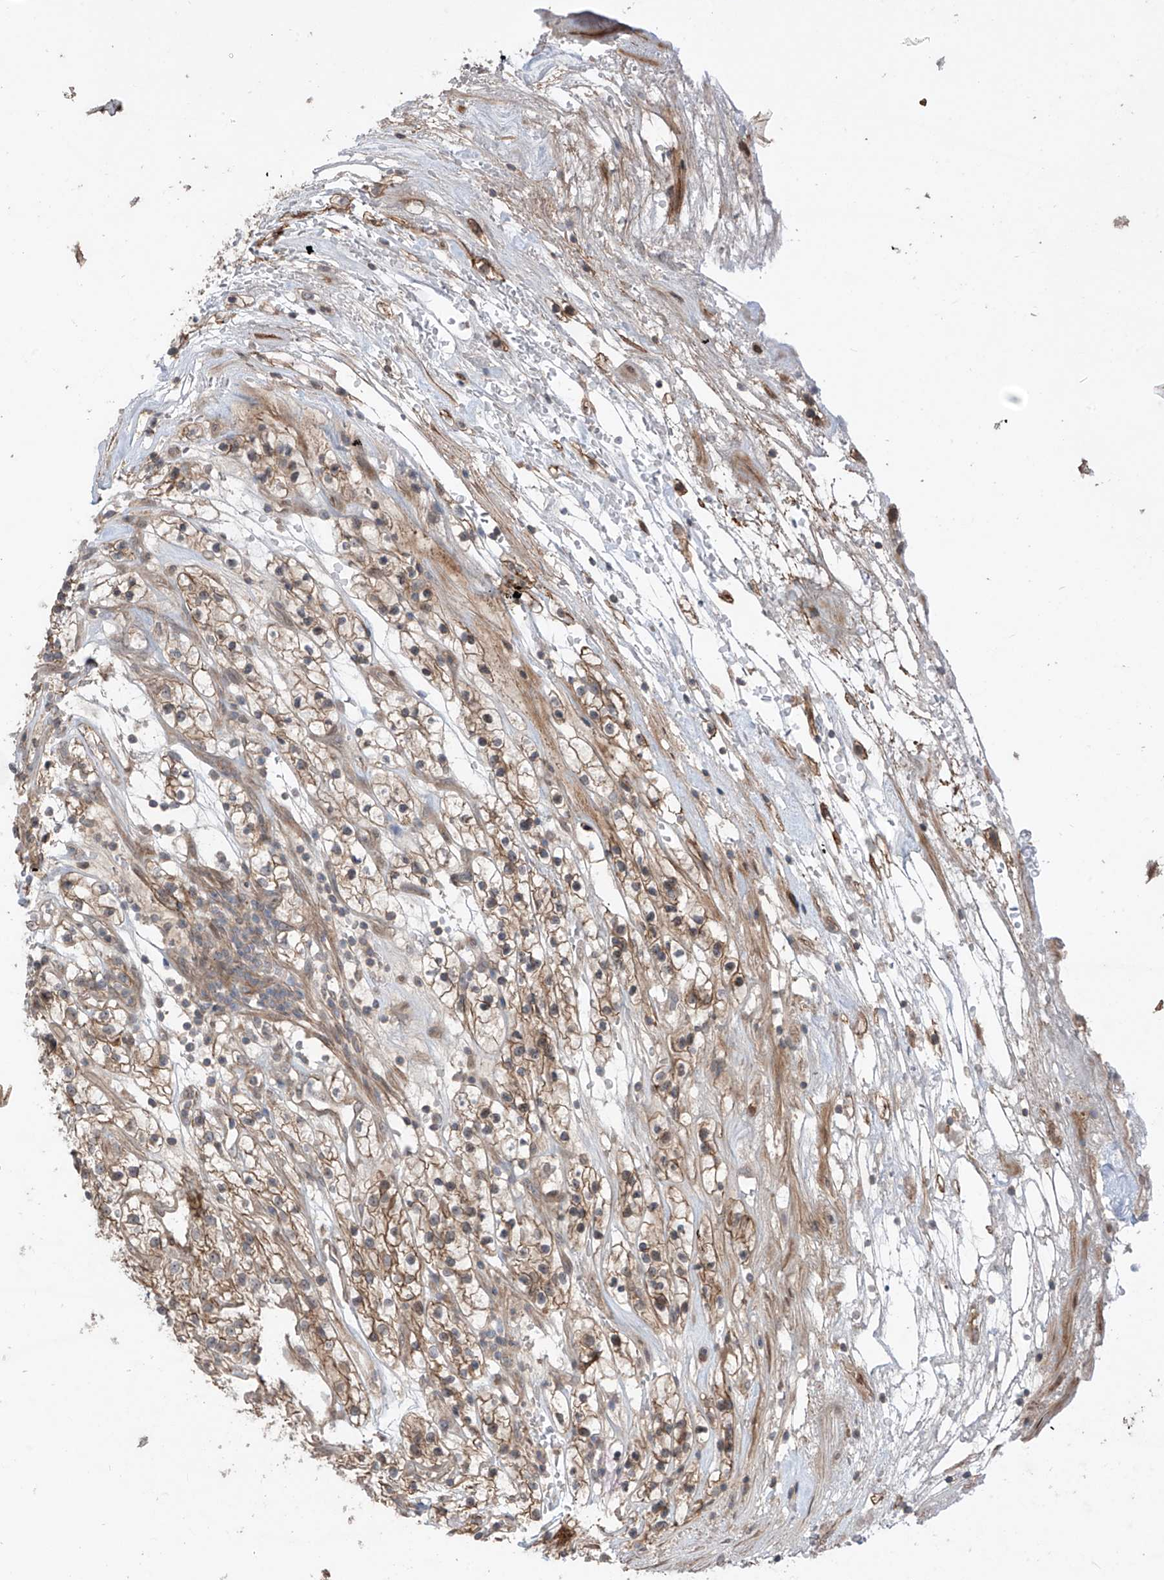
{"staining": {"intensity": "weak", "quantity": ">75%", "location": "cytoplasmic/membranous"}, "tissue": "renal cancer", "cell_type": "Tumor cells", "image_type": "cancer", "snomed": [{"axis": "morphology", "description": "Adenocarcinoma, NOS"}, {"axis": "topography", "description": "Kidney"}], "caption": "Brown immunohistochemical staining in adenocarcinoma (renal) demonstrates weak cytoplasmic/membranous staining in about >75% of tumor cells.", "gene": "LRRC74A", "patient": {"sex": "female", "age": 57}}